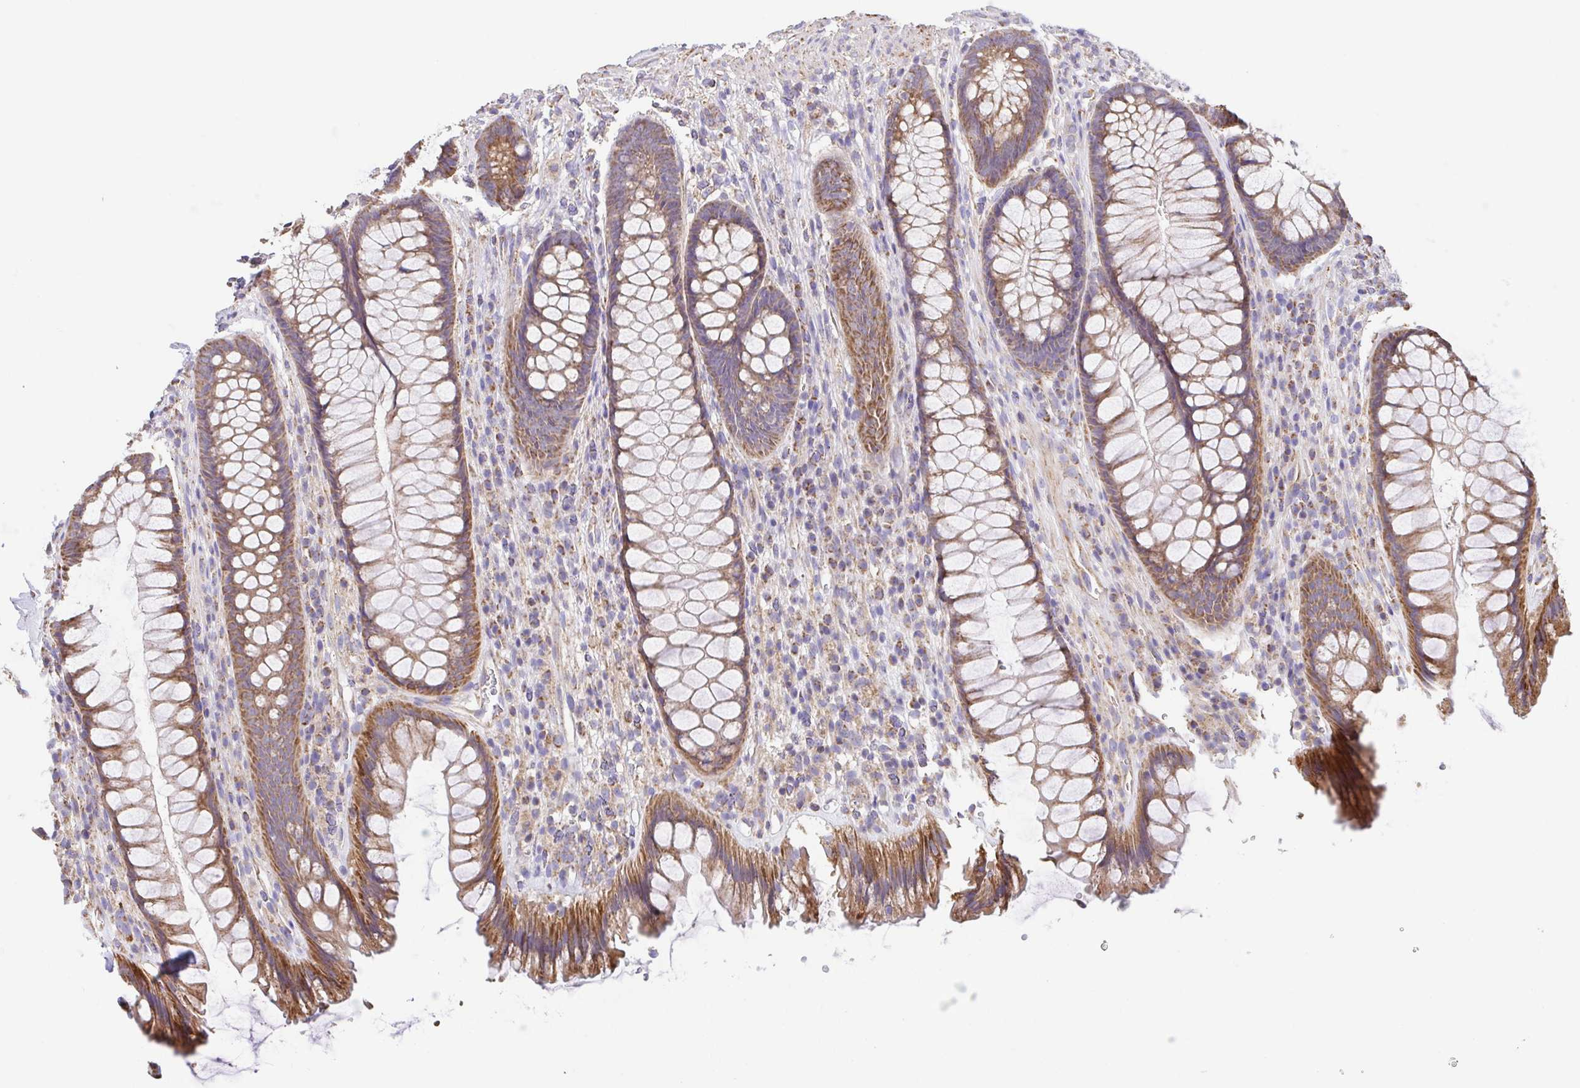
{"staining": {"intensity": "moderate", "quantity": ">75%", "location": "cytoplasmic/membranous"}, "tissue": "rectum", "cell_type": "Glandular cells", "image_type": "normal", "snomed": [{"axis": "morphology", "description": "Normal tissue, NOS"}, {"axis": "topography", "description": "Rectum"}], "caption": "High-magnification brightfield microscopy of normal rectum stained with DAB (3,3'-diaminobenzidine) (brown) and counterstained with hematoxylin (blue). glandular cells exhibit moderate cytoplasmic/membranous positivity is identified in approximately>75% of cells. Immunohistochemistry stains the protein in brown and the nuclei are stained blue.", "gene": "GINM1", "patient": {"sex": "male", "age": 53}}